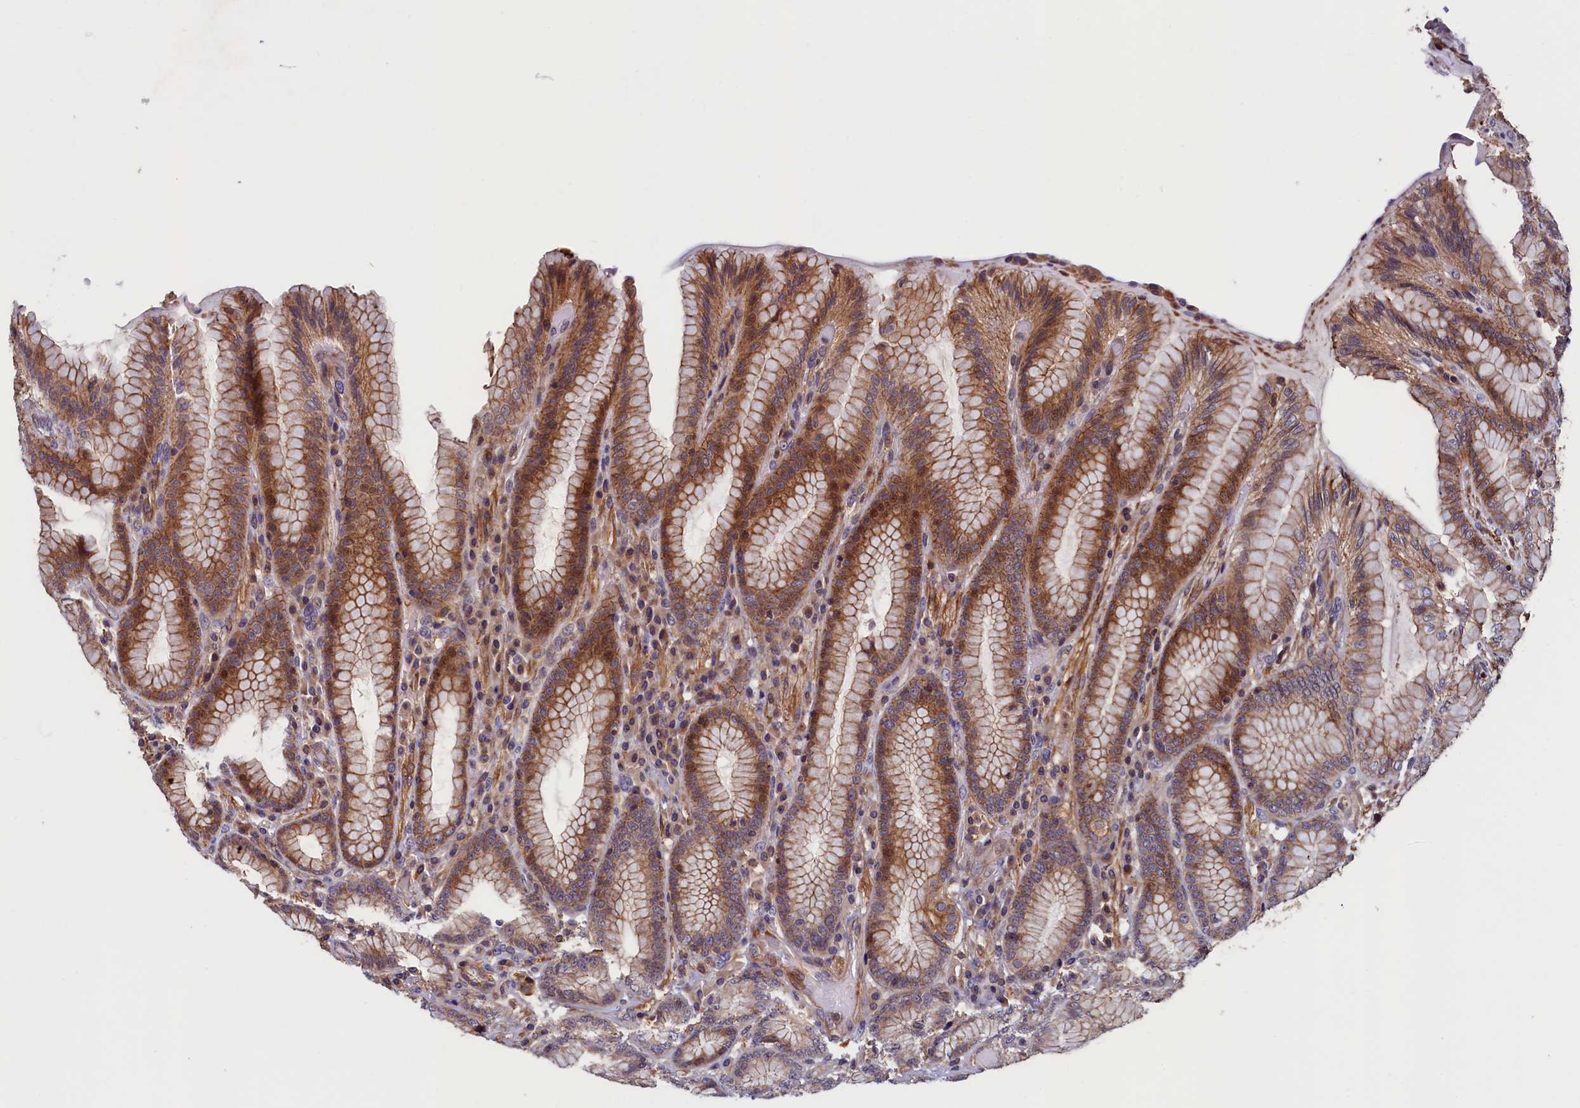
{"staining": {"intensity": "moderate", "quantity": ">75%", "location": "cytoplasmic/membranous,nuclear"}, "tissue": "stomach", "cell_type": "Glandular cells", "image_type": "normal", "snomed": [{"axis": "morphology", "description": "Normal tissue, NOS"}, {"axis": "topography", "description": "Stomach, upper"}, {"axis": "topography", "description": "Stomach, lower"}], "caption": "Immunohistochemical staining of normal stomach shows moderate cytoplasmic/membranous,nuclear protein positivity in approximately >75% of glandular cells.", "gene": "DUOXA1", "patient": {"sex": "female", "age": 76}}